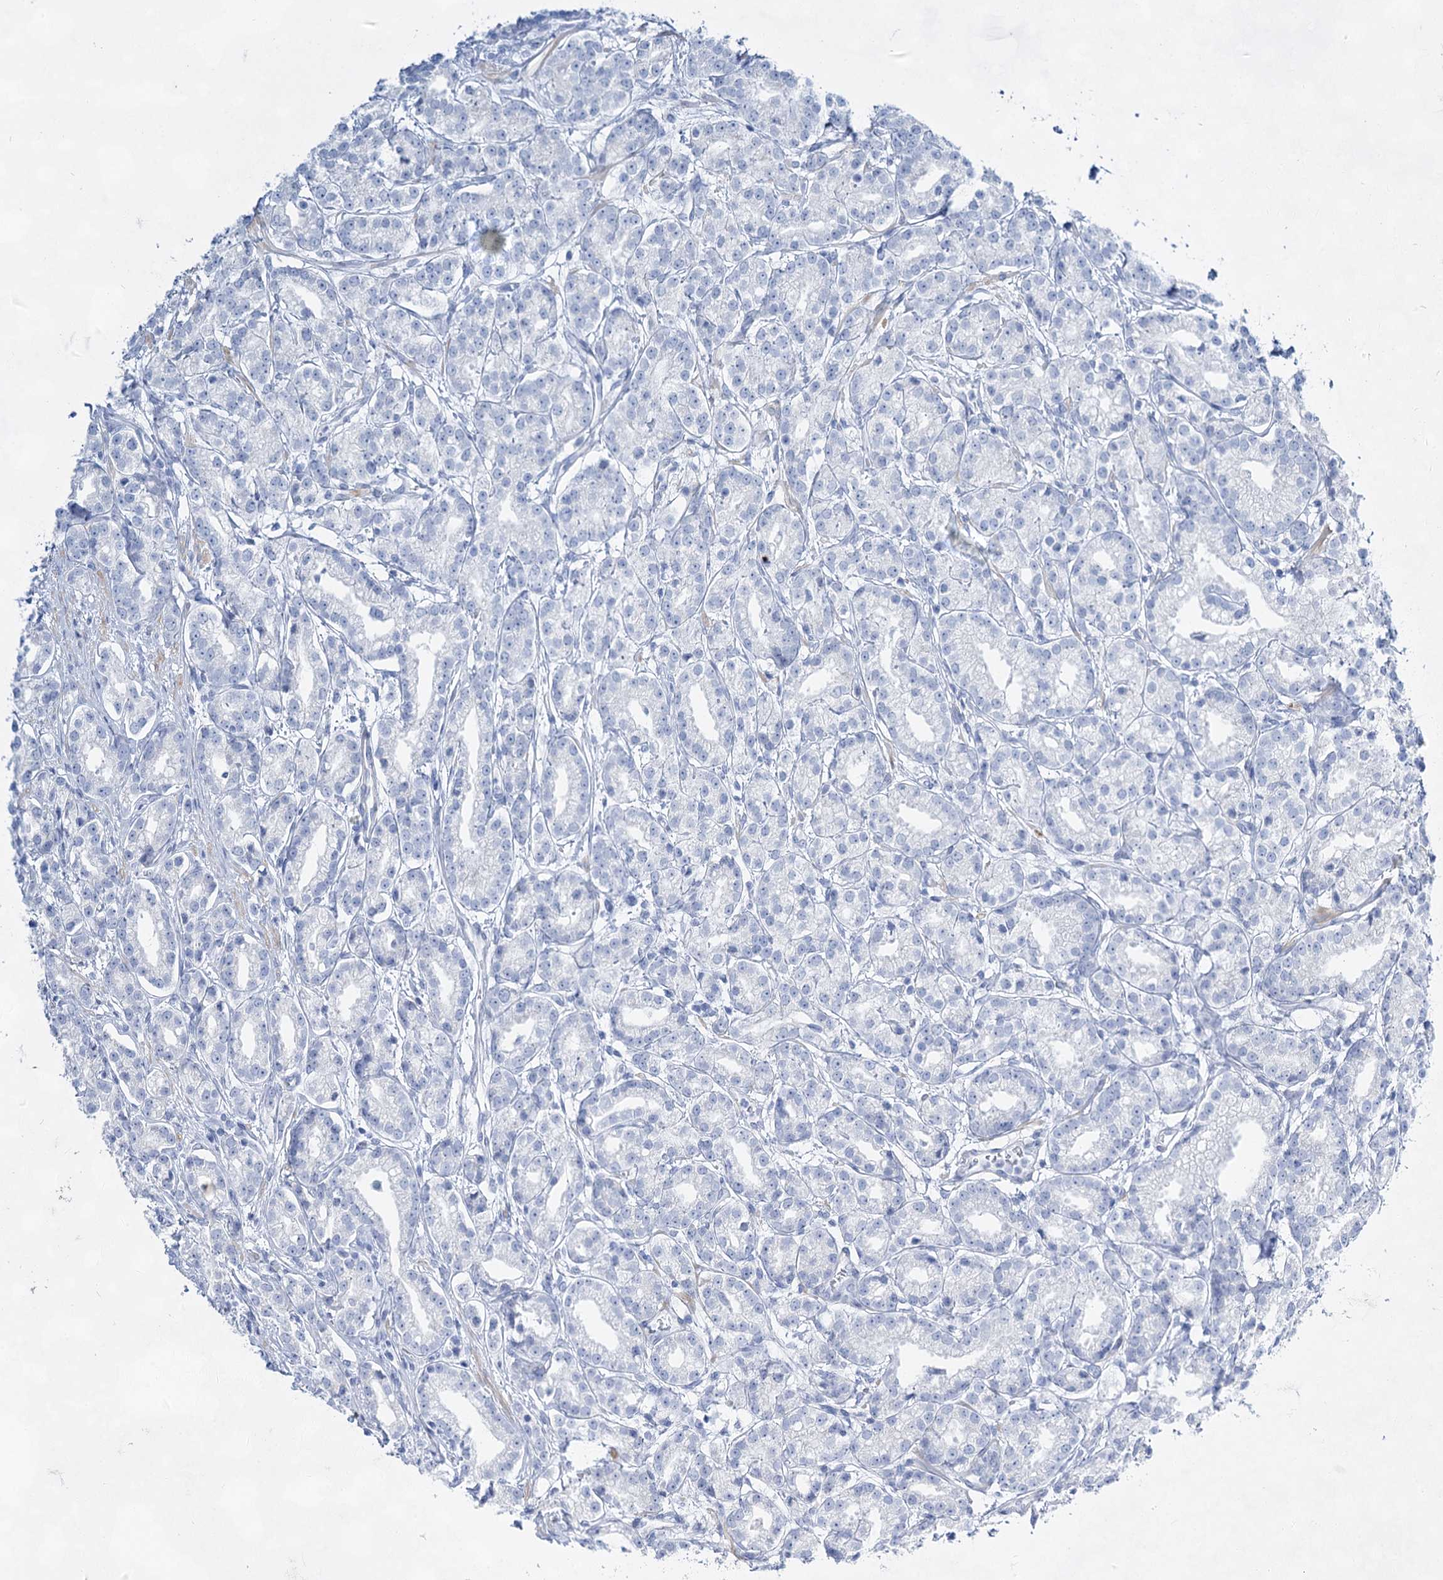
{"staining": {"intensity": "negative", "quantity": "none", "location": "none"}, "tissue": "prostate cancer", "cell_type": "Tumor cells", "image_type": "cancer", "snomed": [{"axis": "morphology", "description": "Adenocarcinoma, High grade"}, {"axis": "topography", "description": "Prostate"}], "caption": "Immunohistochemistry (IHC) of prostate cancer (adenocarcinoma (high-grade)) exhibits no expression in tumor cells.", "gene": "ACRV1", "patient": {"sex": "male", "age": 69}}